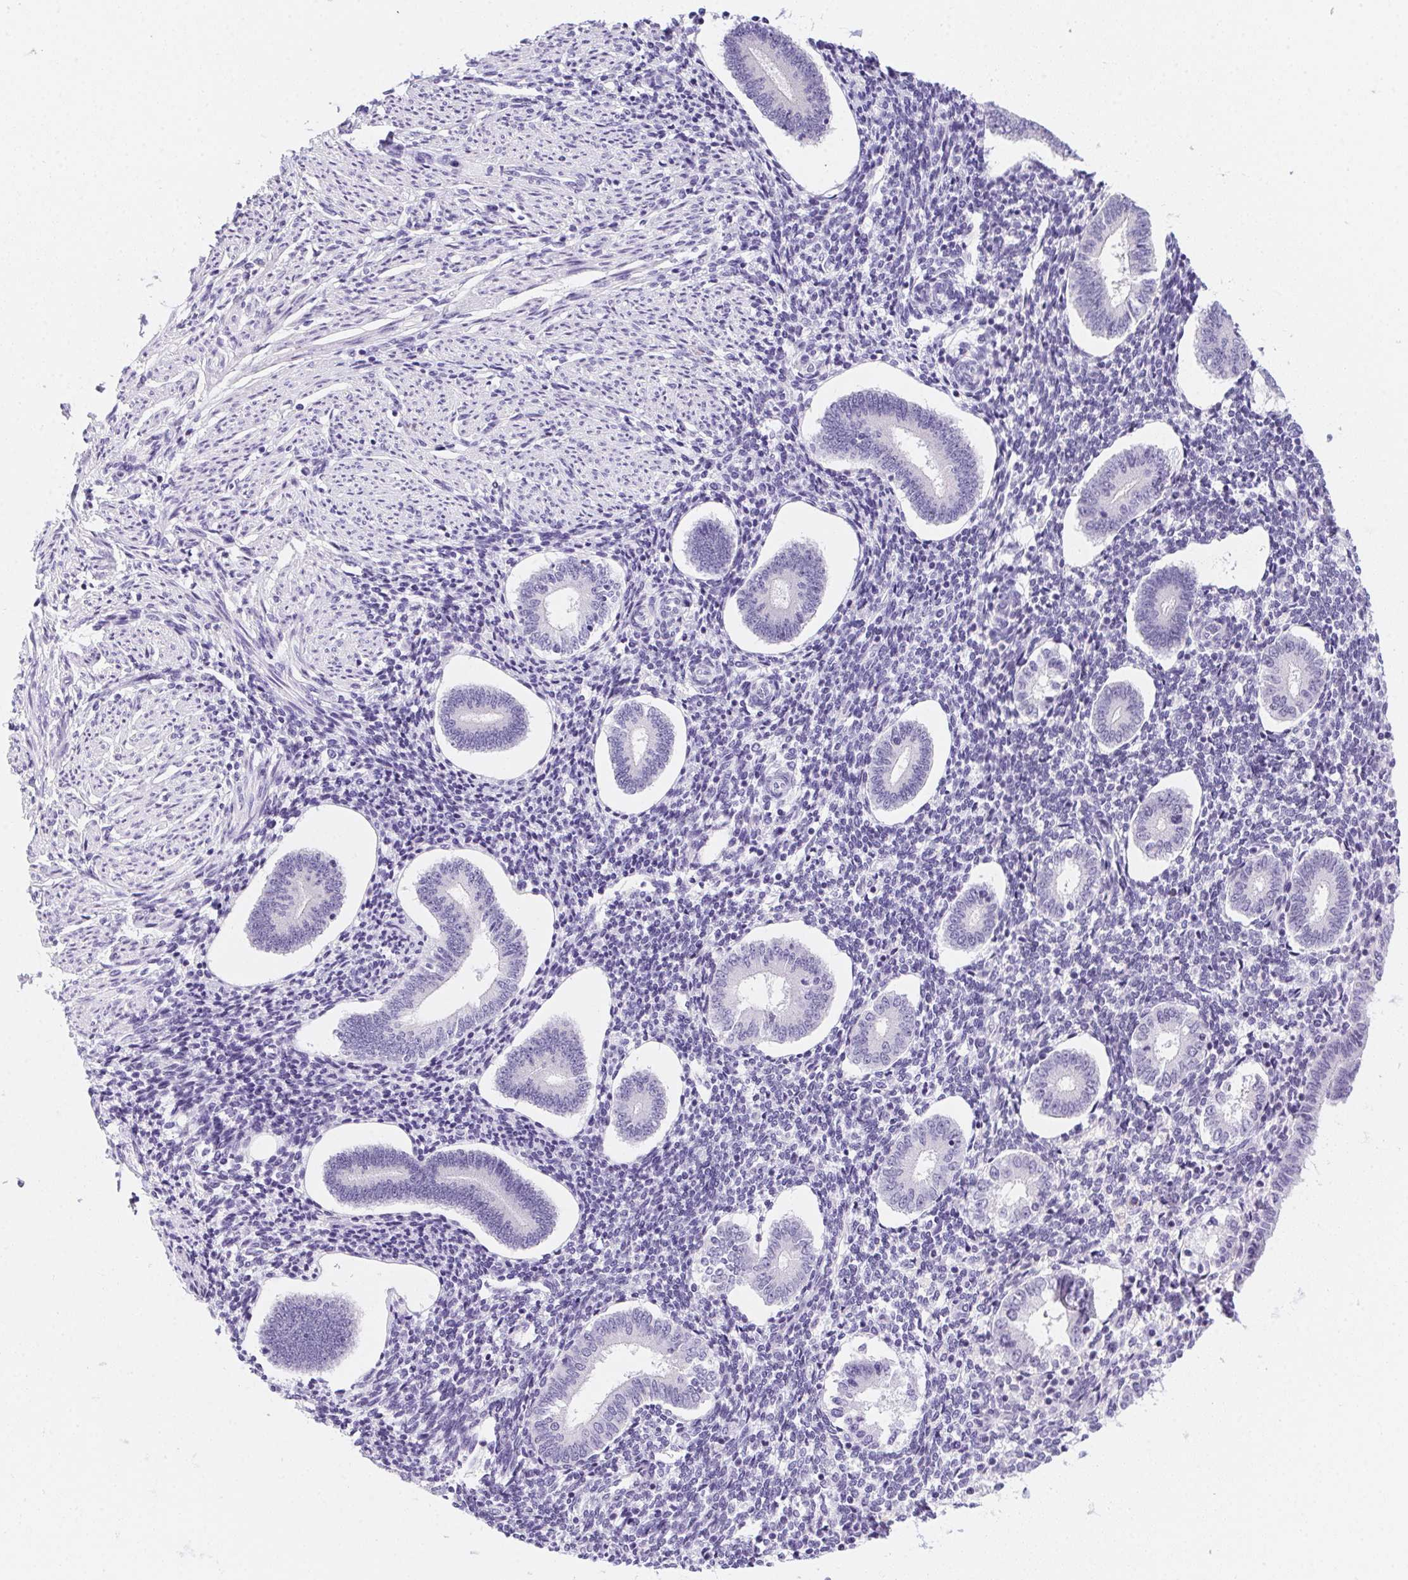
{"staining": {"intensity": "negative", "quantity": "none", "location": "none"}, "tissue": "endometrium", "cell_type": "Cells in endometrial stroma", "image_type": "normal", "snomed": [{"axis": "morphology", "description": "Normal tissue, NOS"}, {"axis": "topography", "description": "Endometrium"}], "caption": "Protein analysis of benign endometrium demonstrates no significant staining in cells in endometrial stroma. (DAB IHC with hematoxylin counter stain).", "gene": "PRKAA1", "patient": {"sex": "female", "age": 40}}